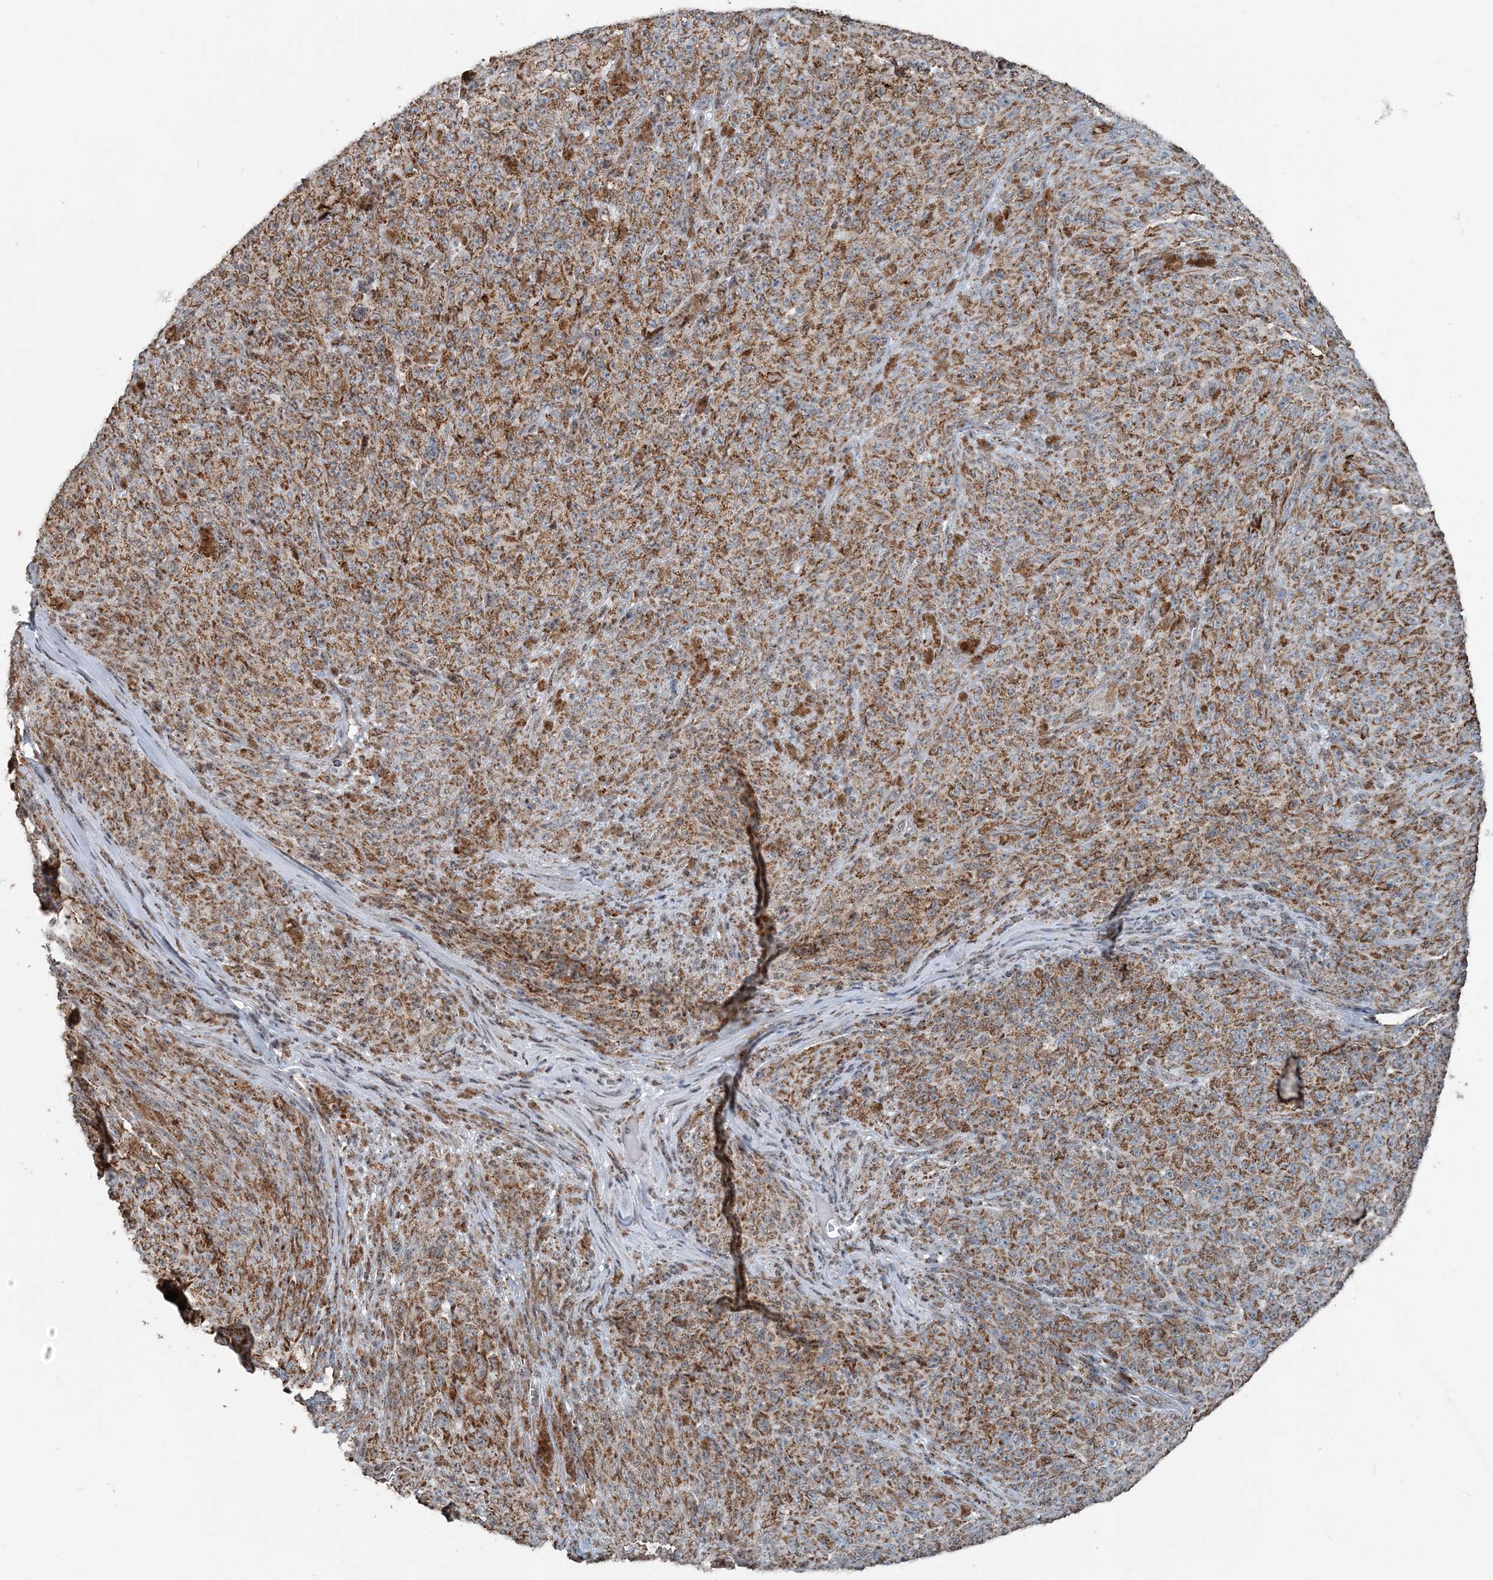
{"staining": {"intensity": "moderate", "quantity": ">75%", "location": "cytoplasmic/membranous"}, "tissue": "melanoma", "cell_type": "Tumor cells", "image_type": "cancer", "snomed": [{"axis": "morphology", "description": "Malignant melanoma, NOS"}, {"axis": "topography", "description": "Skin"}], "caption": "Malignant melanoma tissue demonstrates moderate cytoplasmic/membranous positivity in about >75% of tumor cells (DAB = brown stain, brightfield microscopy at high magnification).", "gene": "SUCLG1", "patient": {"sex": "female", "age": 82}}